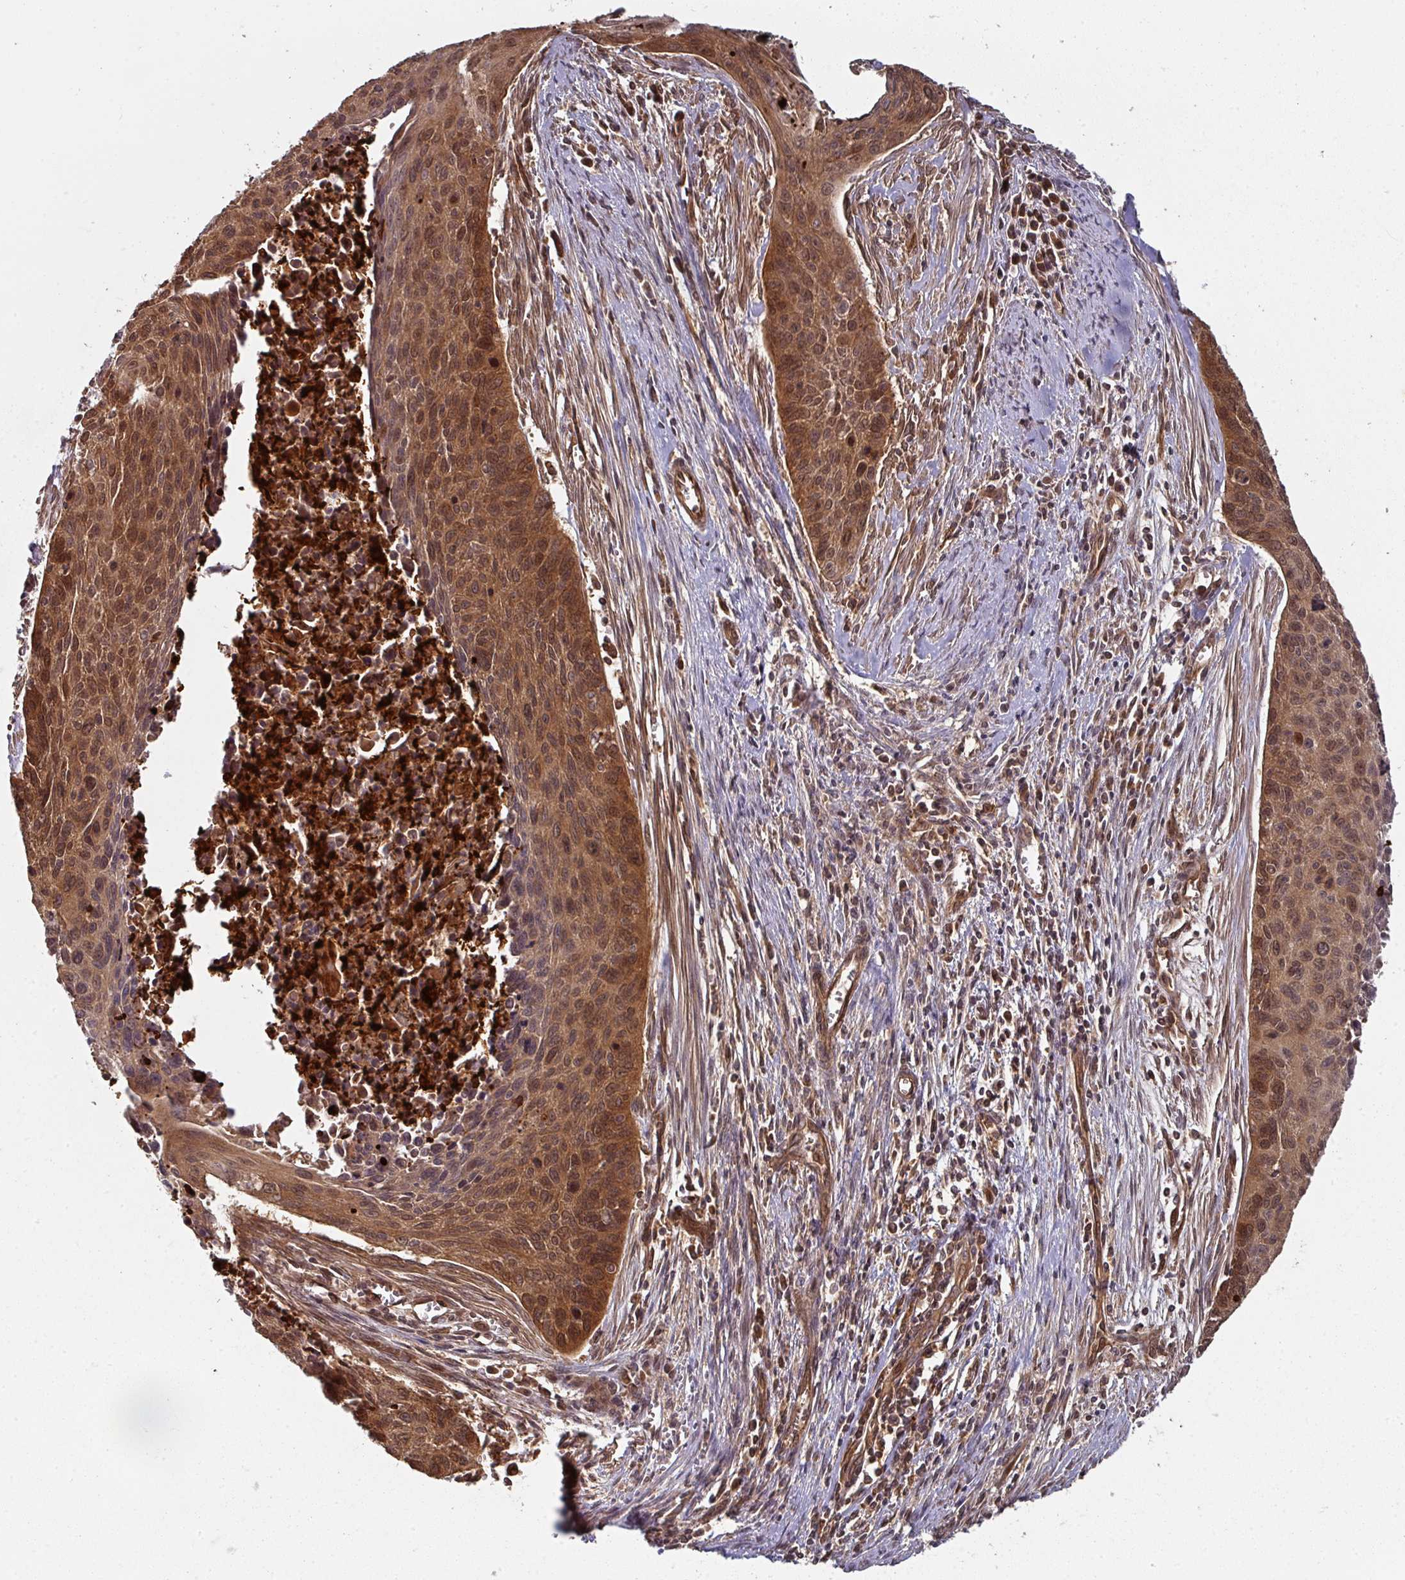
{"staining": {"intensity": "moderate", "quantity": ">75%", "location": "cytoplasmic/membranous,nuclear"}, "tissue": "cervical cancer", "cell_type": "Tumor cells", "image_type": "cancer", "snomed": [{"axis": "morphology", "description": "Squamous cell carcinoma, NOS"}, {"axis": "topography", "description": "Cervix"}], "caption": "The immunohistochemical stain highlights moderate cytoplasmic/membranous and nuclear positivity in tumor cells of cervical cancer tissue.", "gene": "EIF4EBP2", "patient": {"sex": "female", "age": 55}}